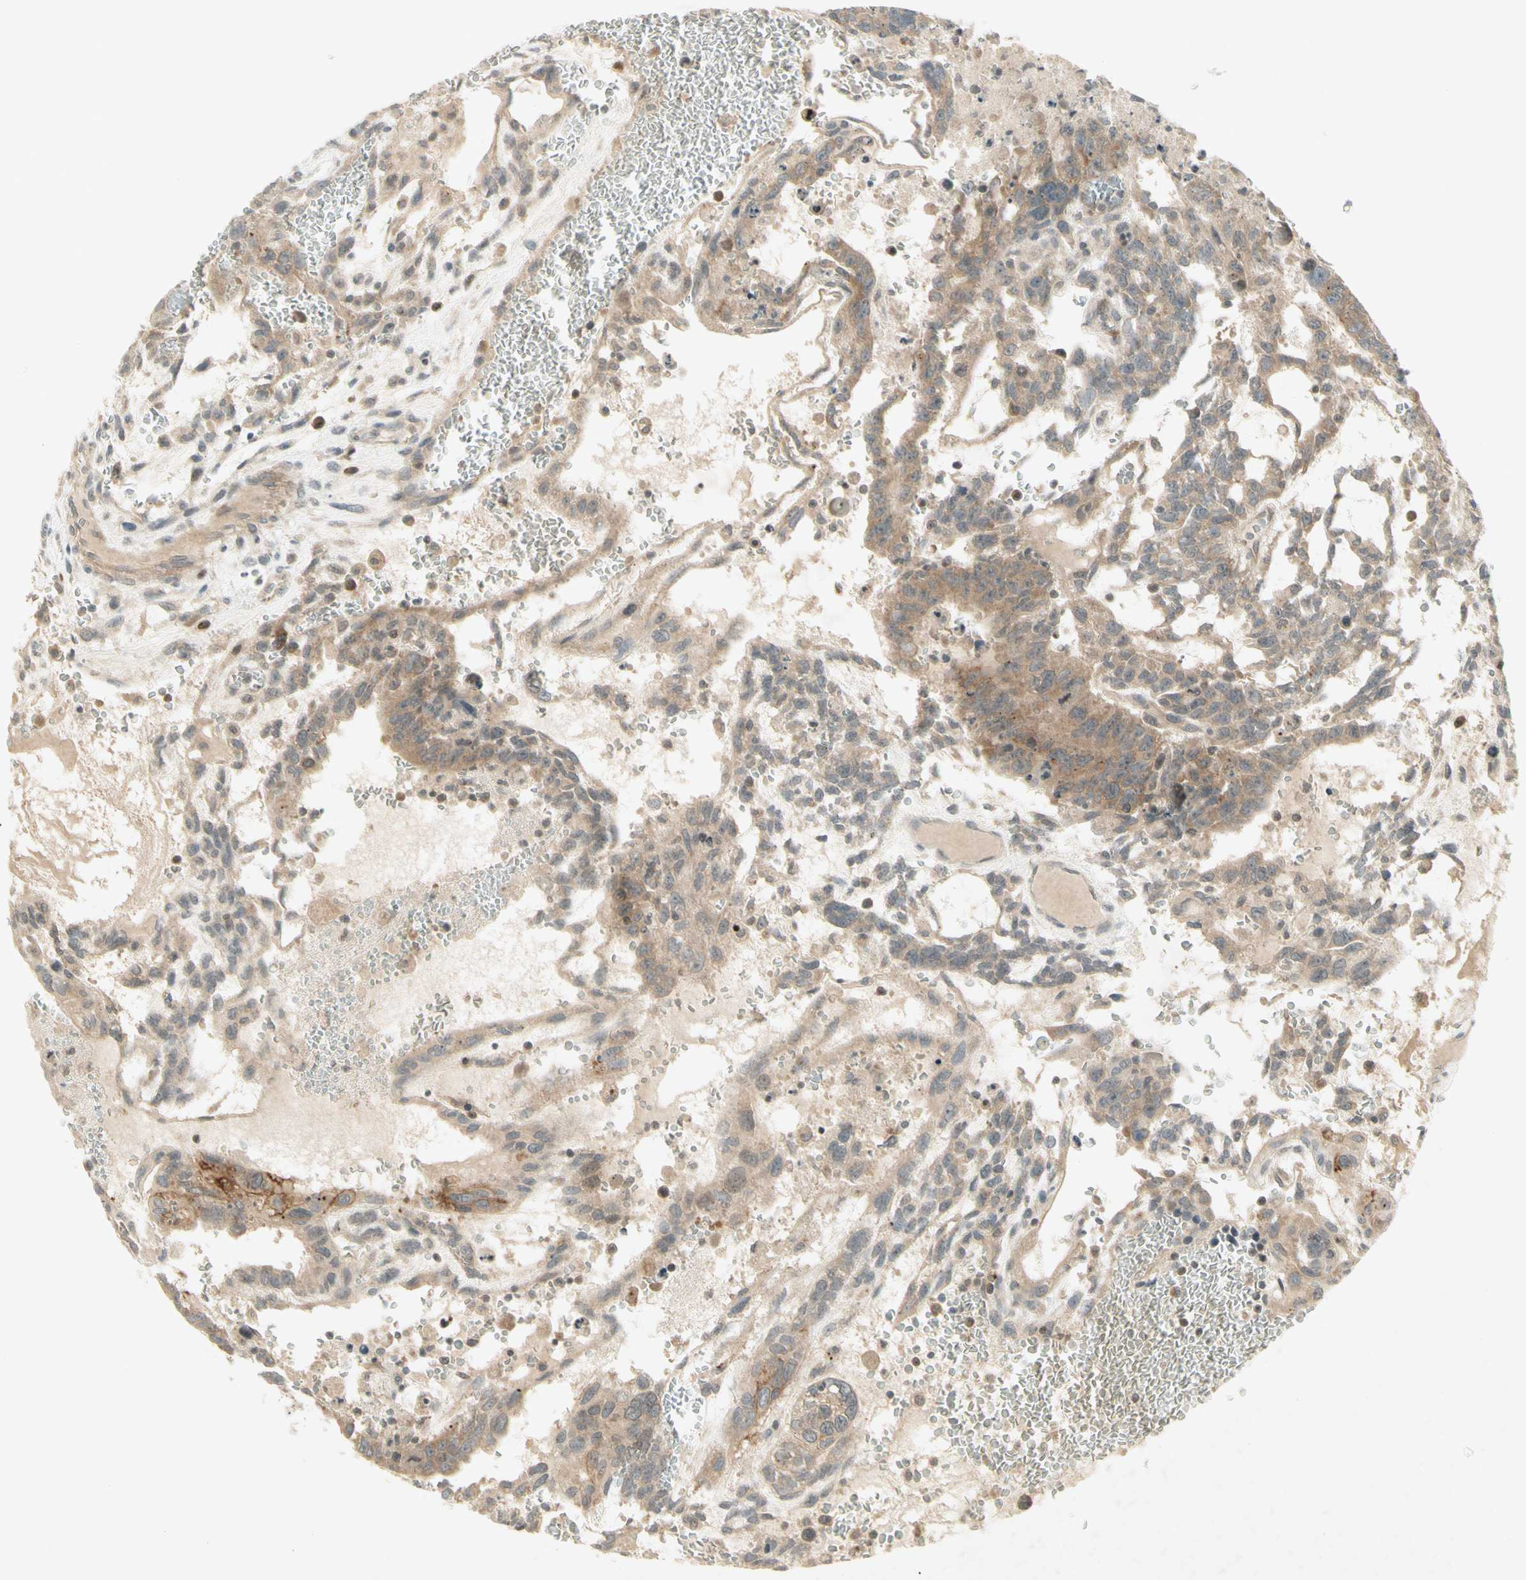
{"staining": {"intensity": "moderate", "quantity": "25%-75%", "location": "cytoplasmic/membranous"}, "tissue": "testis cancer", "cell_type": "Tumor cells", "image_type": "cancer", "snomed": [{"axis": "morphology", "description": "Seminoma, NOS"}, {"axis": "morphology", "description": "Carcinoma, Embryonal, NOS"}, {"axis": "topography", "description": "Testis"}], "caption": "This image shows testis seminoma stained with immunohistochemistry to label a protein in brown. The cytoplasmic/membranous of tumor cells show moderate positivity for the protein. Nuclei are counter-stained blue.", "gene": "ETF1", "patient": {"sex": "male", "age": 52}}